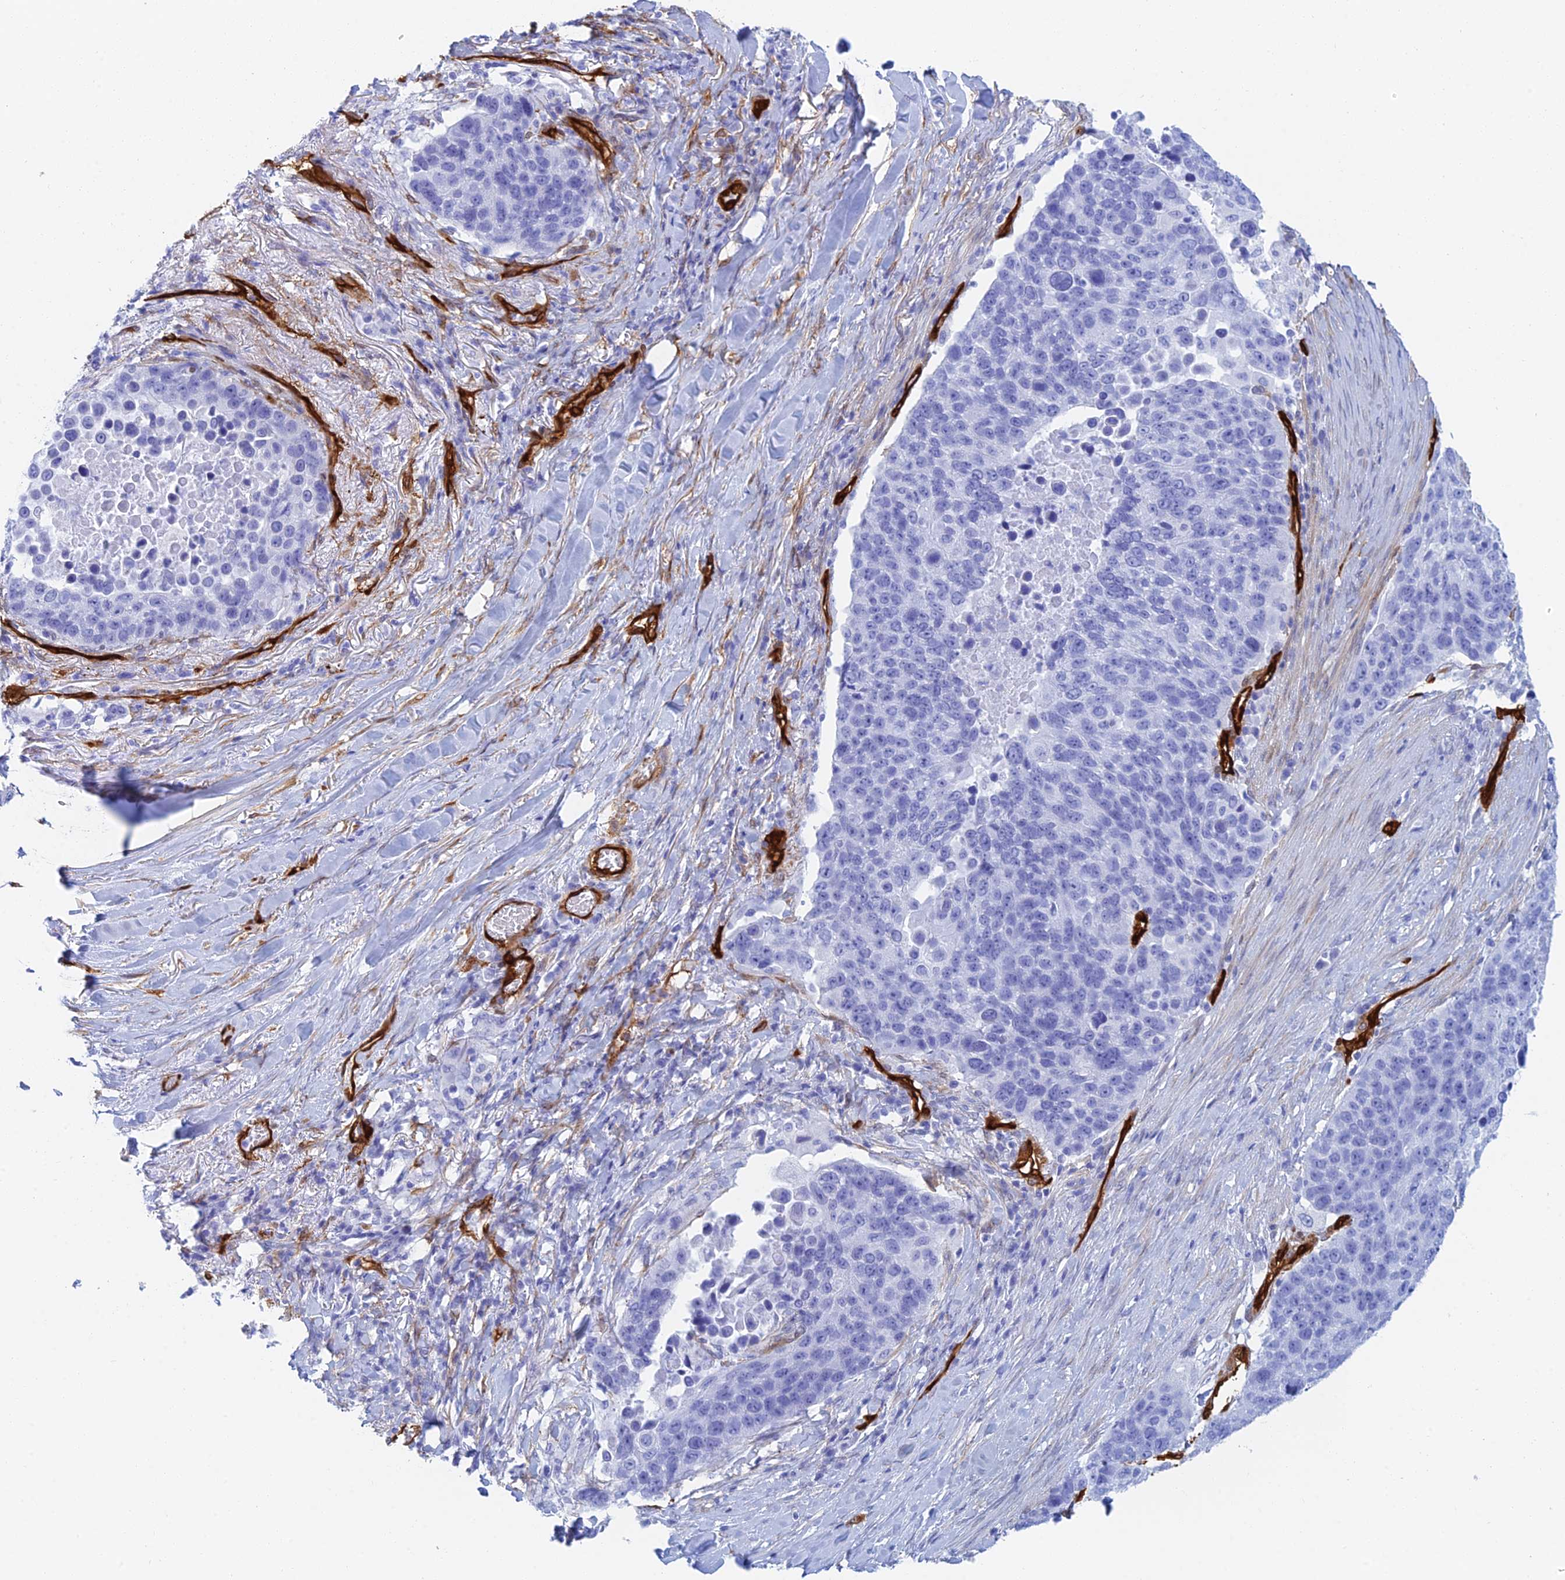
{"staining": {"intensity": "negative", "quantity": "none", "location": "none"}, "tissue": "lung cancer", "cell_type": "Tumor cells", "image_type": "cancer", "snomed": [{"axis": "morphology", "description": "Normal tissue, NOS"}, {"axis": "morphology", "description": "Squamous cell carcinoma, NOS"}, {"axis": "topography", "description": "Lymph node"}, {"axis": "topography", "description": "Lung"}], "caption": "Micrograph shows no protein positivity in tumor cells of lung cancer (squamous cell carcinoma) tissue.", "gene": "CRIP2", "patient": {"sex": "male", "age": 66}}